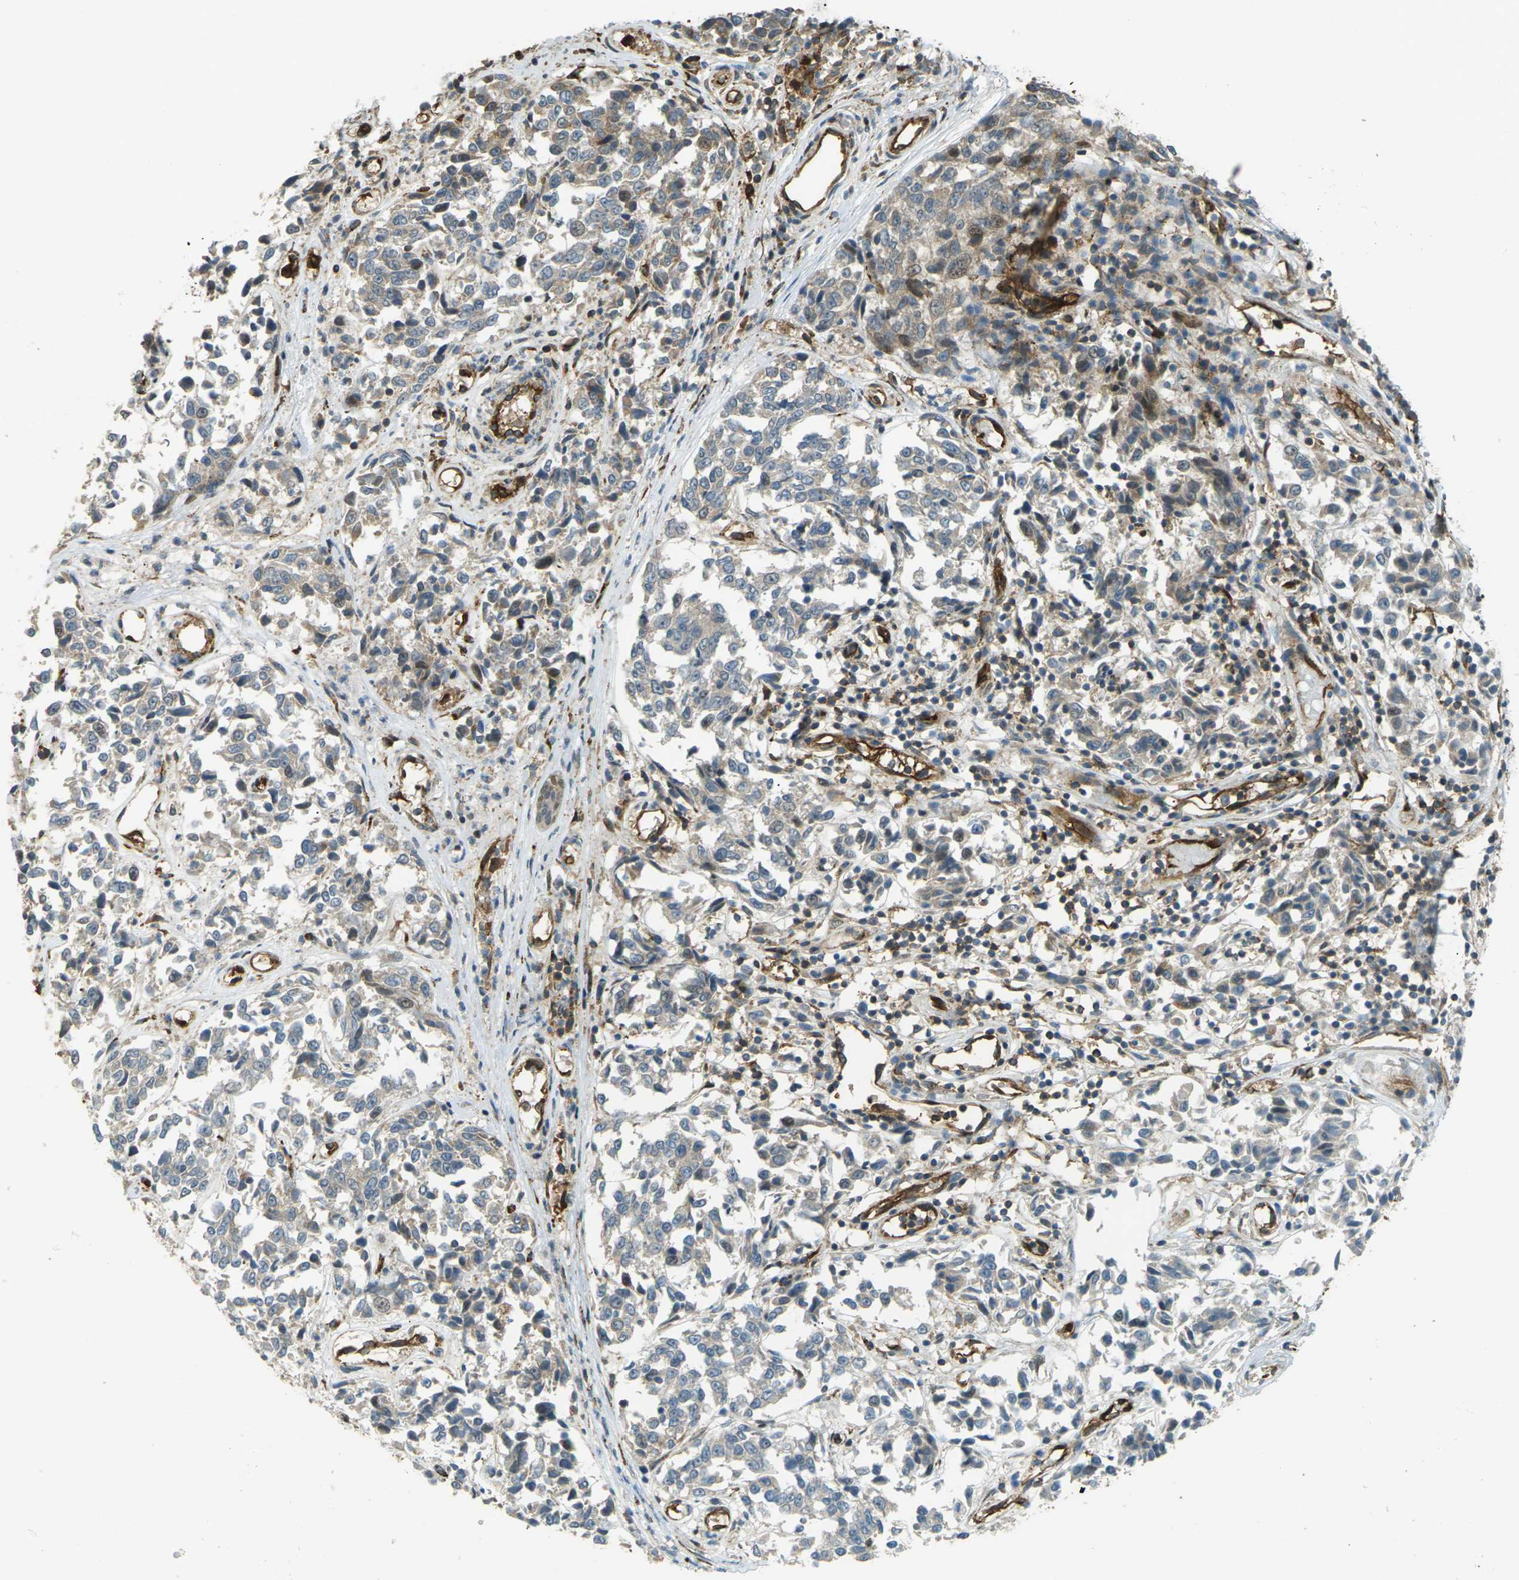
{"staining": {"intensity": "moderate", "quantity": "25%-75%", "location": "cytoplasmic/membranous"}, "tissue": "melanoma", "cell_type": "Tumor cells", "image_type": "cancer", "snomed": [{"axis": "morphology", "description": "Malignant melanoma, NOS"}, {"axis": "topography", "description": "Skin"}], "caption": "Immunohistochemistry micrograph of human melanoma stained for a protein (brown), which demonstrates medium levels of moderate cytoplasmic/membranous staining in about 25%-75% of tumor cells.", "gene": "S1PR1", "patient": {"sex": "female", "age": 64}}